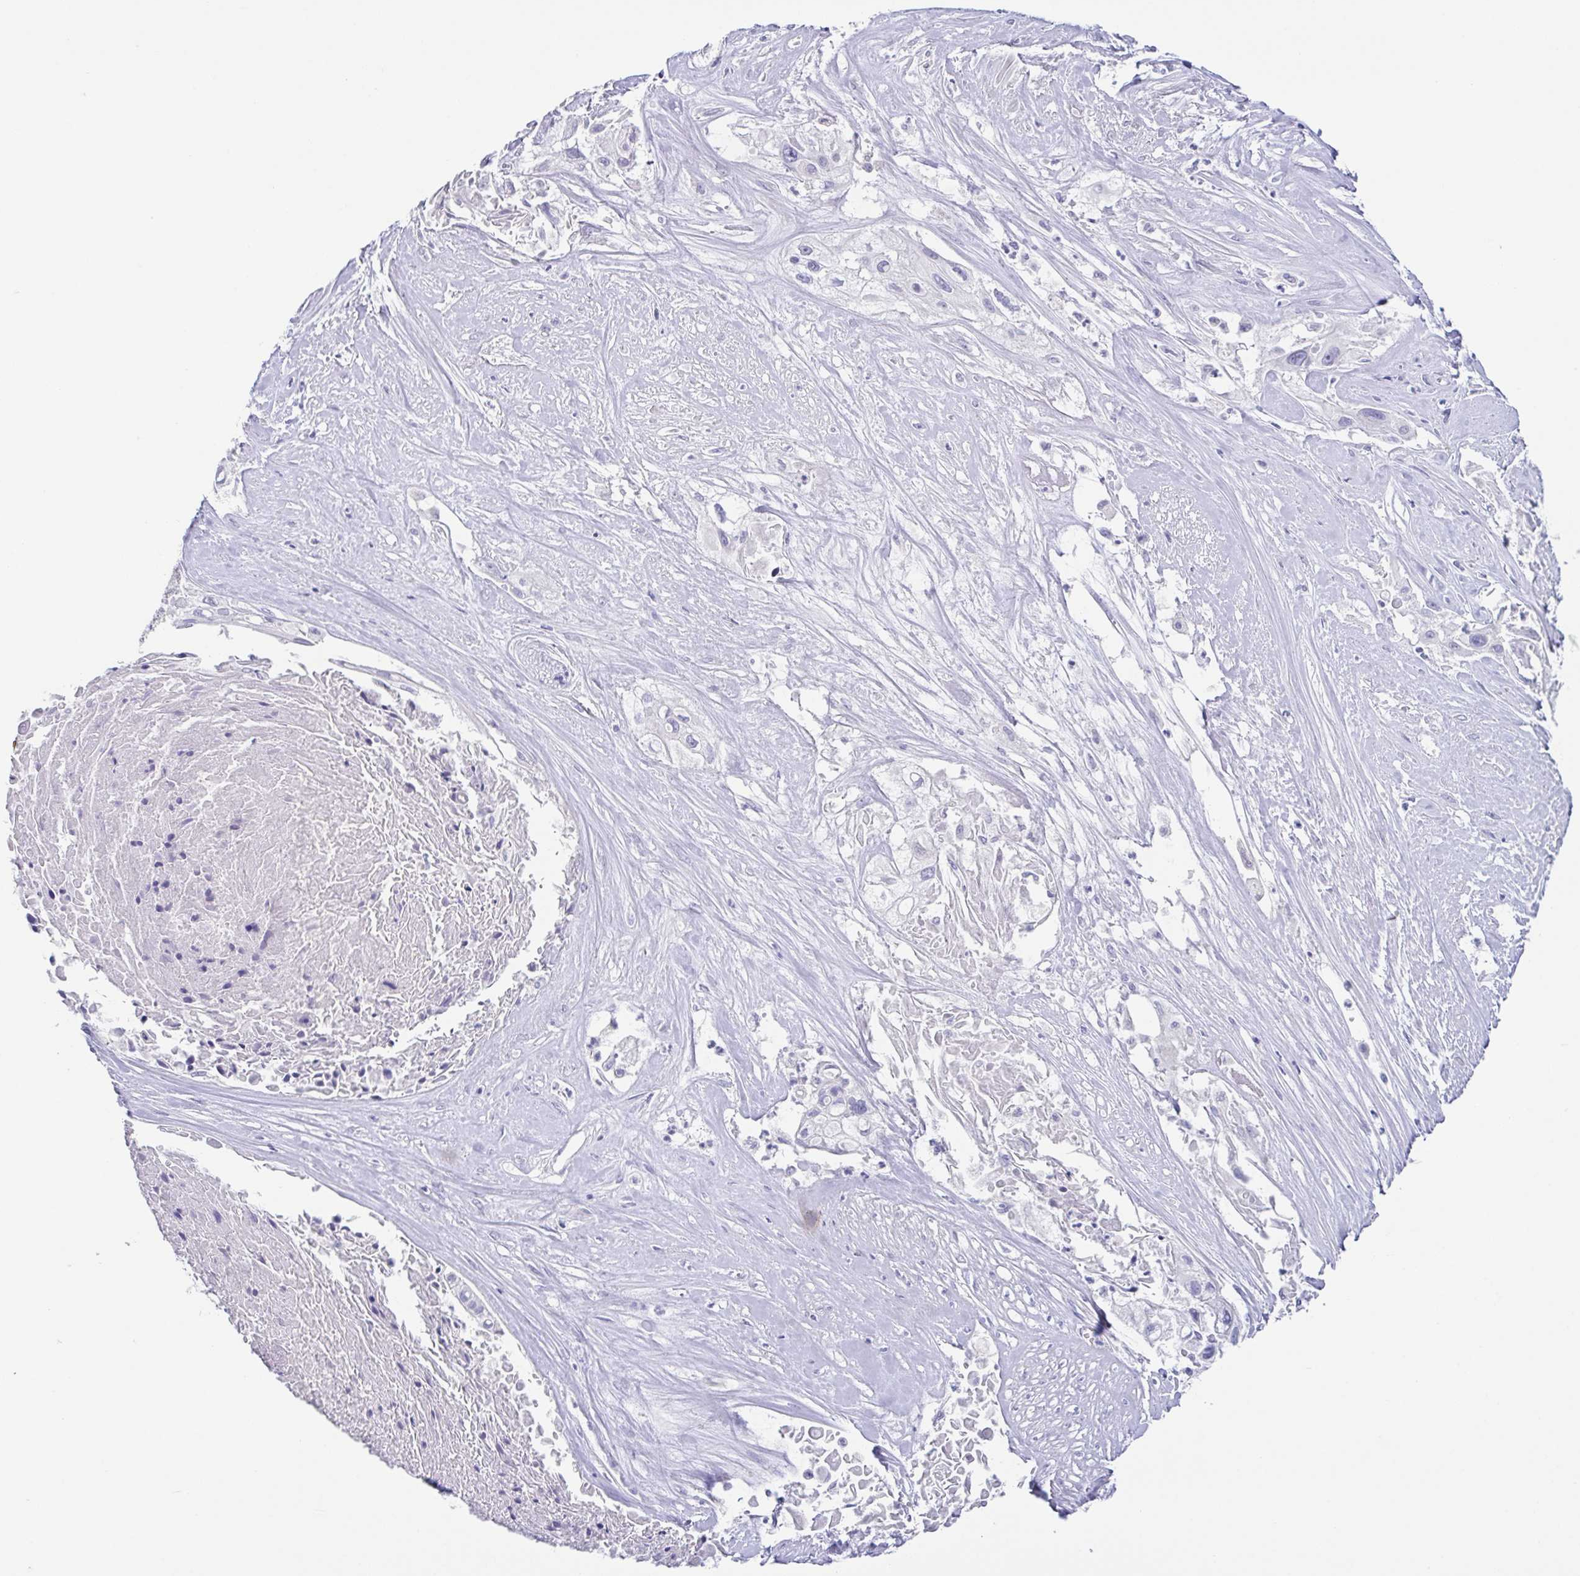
{"staining": {"intensity": "negative", "quantity": "none", "location": "none"}, "tissue": "cervical cancer", "cell_type": "Tumor cells", "image_type": "cancer", "snomed": [{"axis": "morphology", "description": "Squamous cell carcinoma, NOS"}, {"axis": "topography", "description": "Cervix"}], "caption": "Cervical cancer stained for a protein using IHC demonstrates no staining tumor cells.", "gene": "RDH11", "patient": {"sex": "female", "age": 49}}